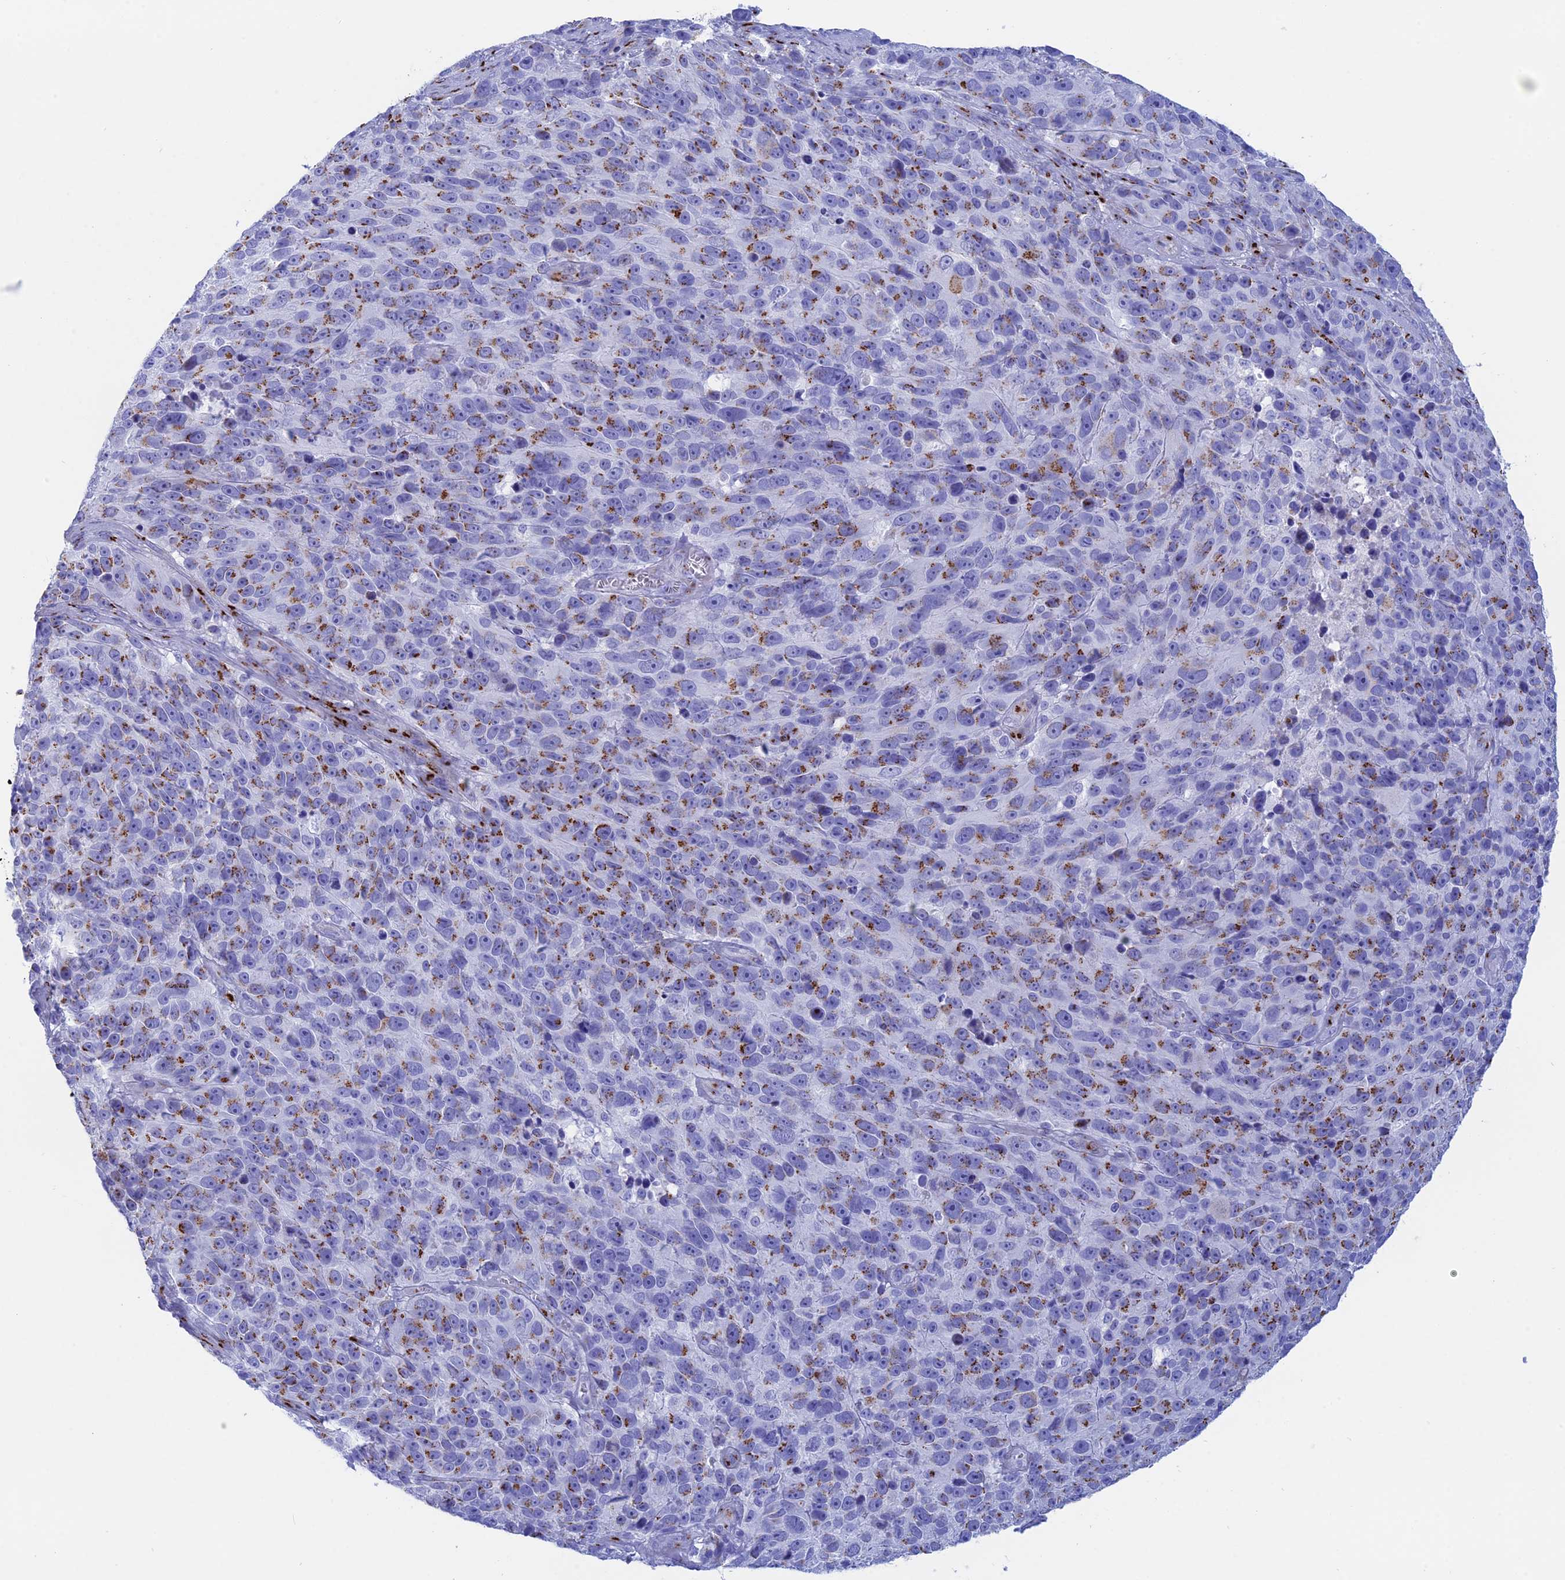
{"staining": {"intensity": "moderate", "quantity": "25%-75%", "location": "cytoplasmic/membranous"}, "tissue": "melanoma", "cell_type": "Tumor cells", "image_type": "cancer", "snomed": [{"axis": "morphology", "description": "Malignant melanoma, NOS"}, {"axis": "topography", "description": "Skin"}], "caption": "Malignant melanoma stained for a protein (brown) displays moderate cytoplasmic/membranous positive positivity in about 25%-75% of tumor cells.", "gene": "ERICH4", "patient": {"sex": "male", "age": 84}}